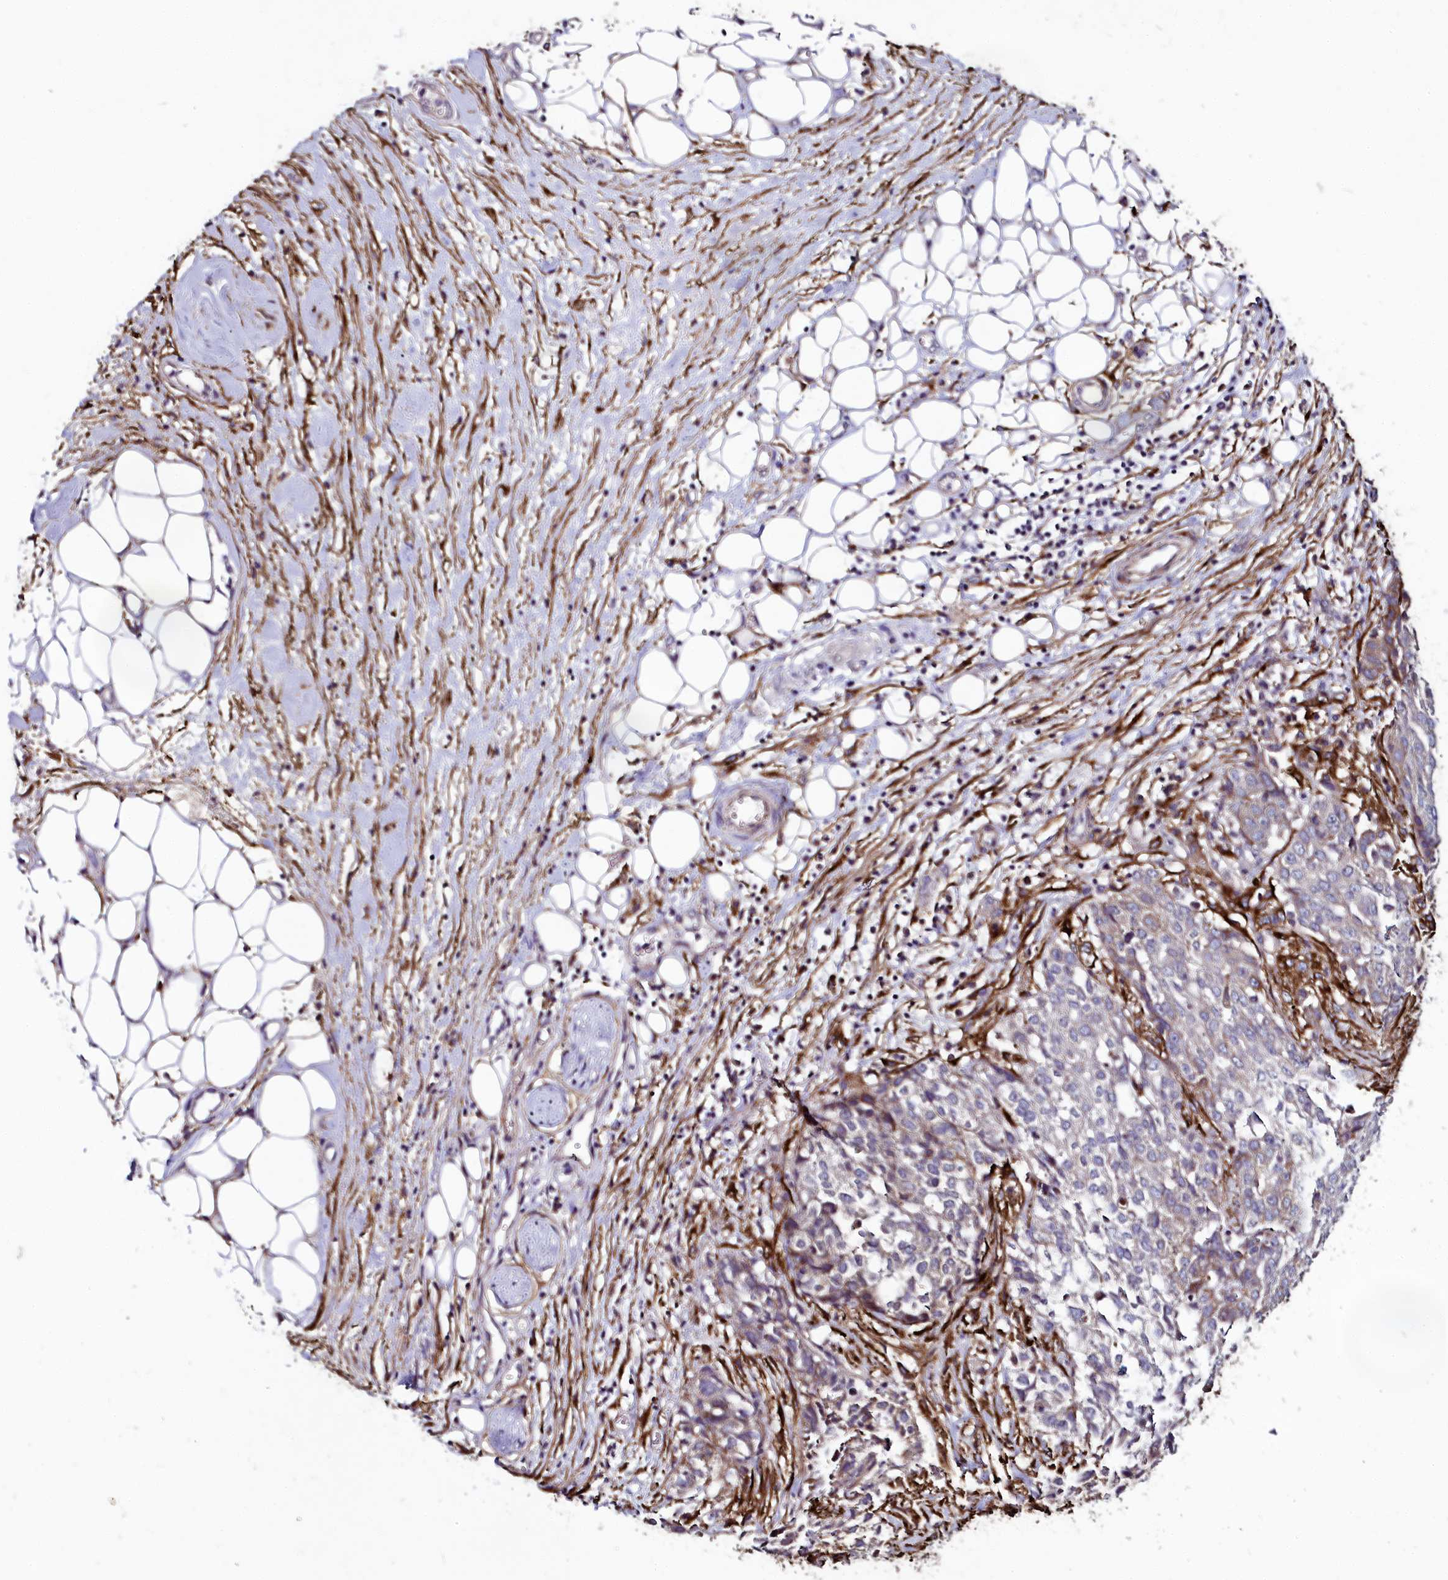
{"staining": {"intensity": "weak", "quantity": "<25%", "location": "cytoplasmic/membranous"}, "tissue": "ovarian cancer", "cell_type": "Tumor cells", "image_type": "cancer", "snomed": [{"axis": "morphology", "description": "Cystadenocarcinoma, serous, NOS"}, {"axis": "topography", "description": "Soft tissue"}, {"axis": "topography", "description": "Ovary"}], "caption": "The histopathology image demonstrates no significant expression in tumor cells of serous cystadenocarcinoma (ovarian). Nuclei are stained in blue.", "gene": "MRC2", "patient": {"sex": "female", "age": 57}}